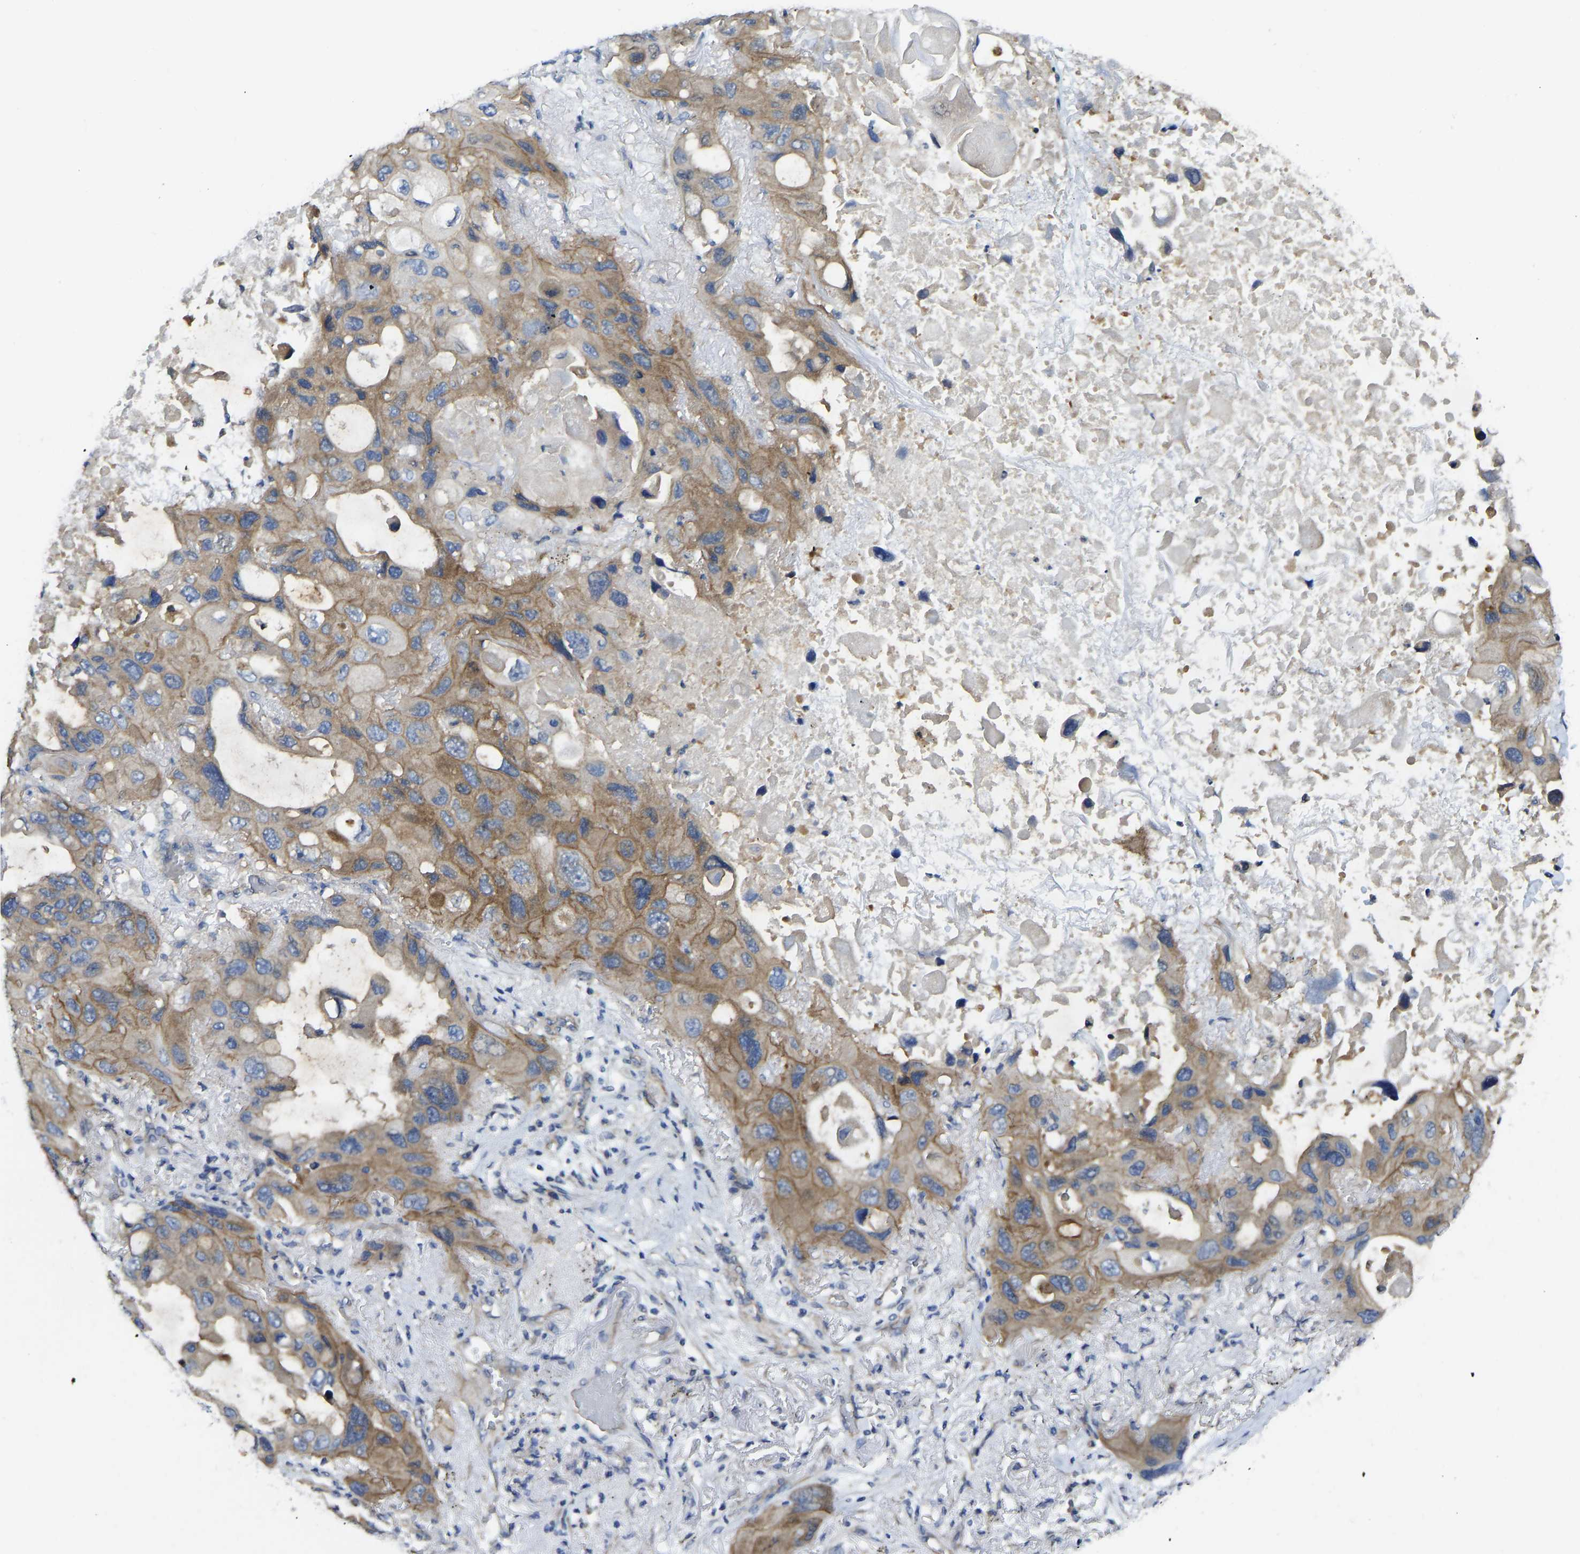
{"staining": {"intensity": "weak", "quantity": ">75%", "location": "cytoplasmic/membranous"}, "tissue": "lung cancer", "cell_type": "Tumor cells", "image_type": "cancer", "snomed": [{"axis": "morphology", "description": "Squamous cell carcinoma, NOS"}, {"axis": "topography", "description": "Lung"}], "caption": "A brown stain labels weak cytoplasmic/membranous positivity of a protein in squamous cell carcinoma (lung) tumor cells. Nuclei are stained in blue.", "gene": "PPP3CA", "patient": {"sex": "female", "age": 73}}